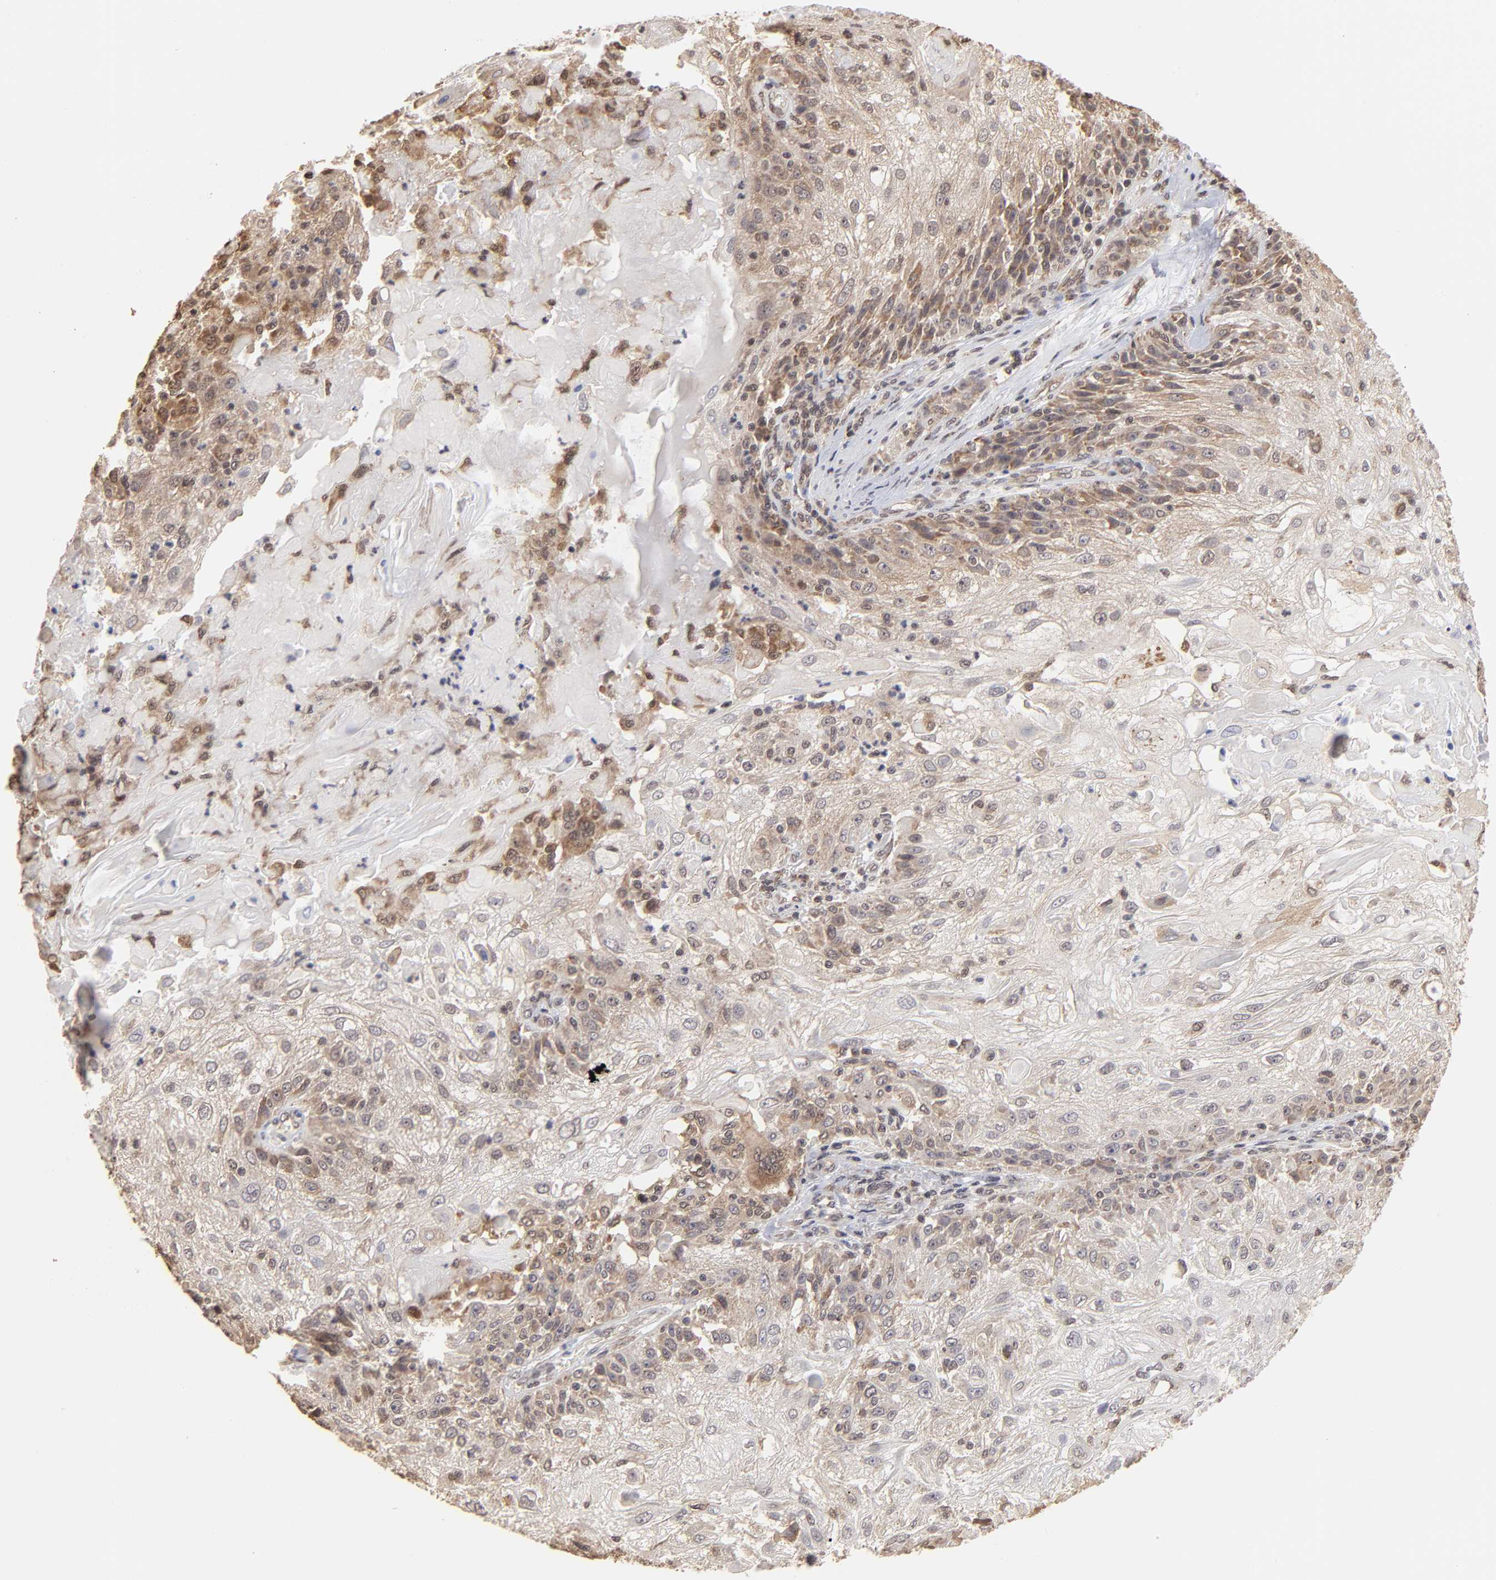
{"staining": {"intensity": "weak", "quantity": "<25%", "location": "cytoplasmic/membranous"}, "tissue": "skin cancer", "cell_type": "Tumor cells", "image_type": "cancer", "snomed": [{"axis": "morphology", "description": "Normal tissue, NOS"}, {"axis": "morphology", "description": "Squamous cell carcinoma, NOS"}, {"axis": "topography", "description": "Skin"}], "caption": "This is a photomicrograph of immunohistochemistry (IHC) staining of skin squamous cell carcinoma, which shows no positivity in tumor cells.", "gene": "BRPF1", "patient": {"sex": "female", "age": 83}}